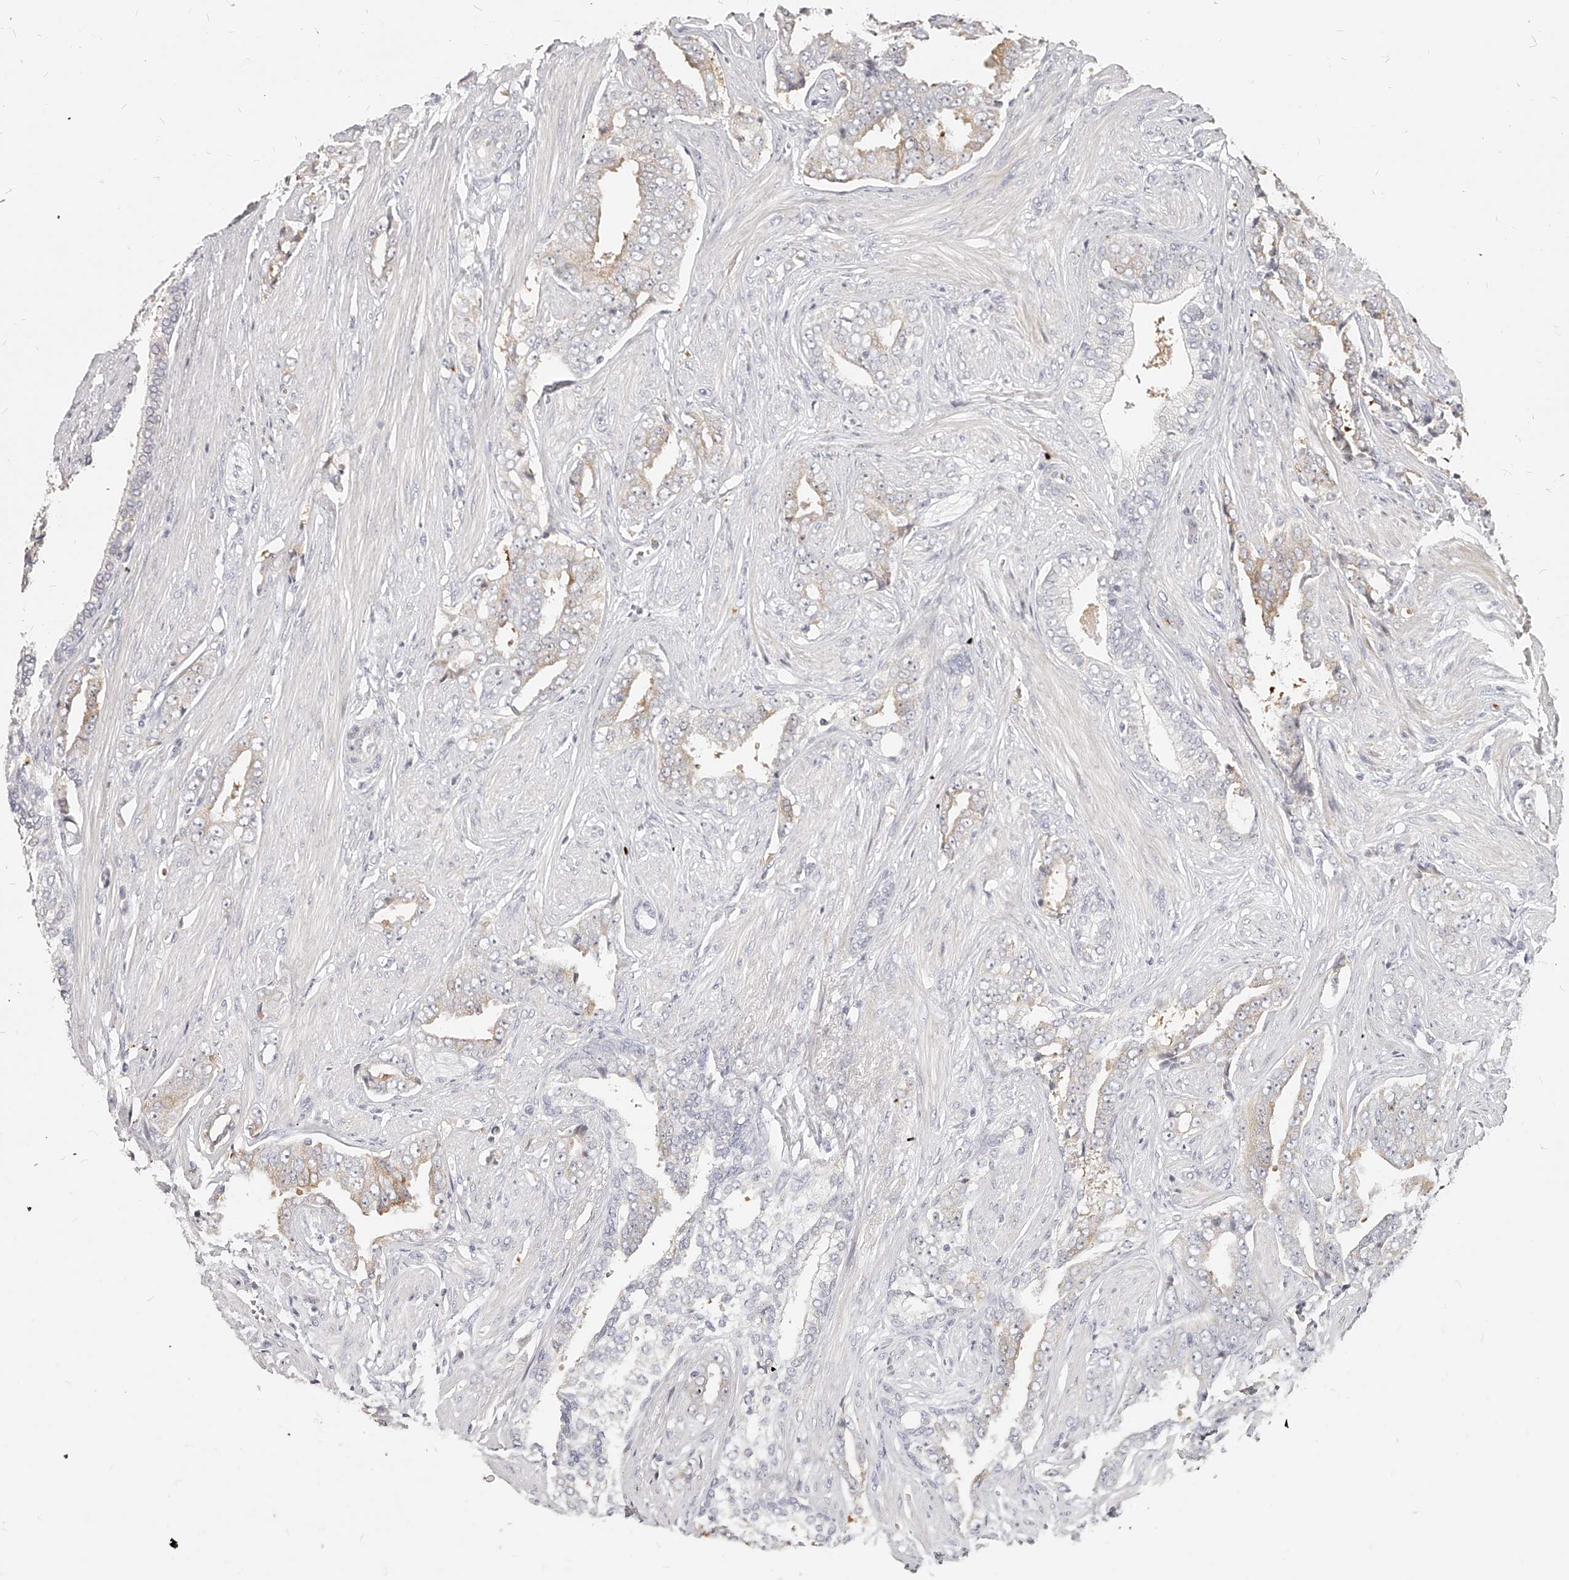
{"staining": {"intensity": "weak", "quantity": "<25%", "location": "cytoplasmic/membranous"}, "tissue": "prostate cancer", "cell_type": "Tumor cells", "image_type": "cancer", "snomed": [{"axis": "morphology", "description": "Adenocarcinoma, High grade"}, {"axis": "topography", "description": "Prostate"}], "caption": "Image shows no protein expression in tumor cells of prostate adenocarcinoma (high-grade) tissue. (Immunohistochemistry, brightfield microscopy, high magnification).", "gene": "ITGB3", "patient": {"sex": "male", "age": 71}}